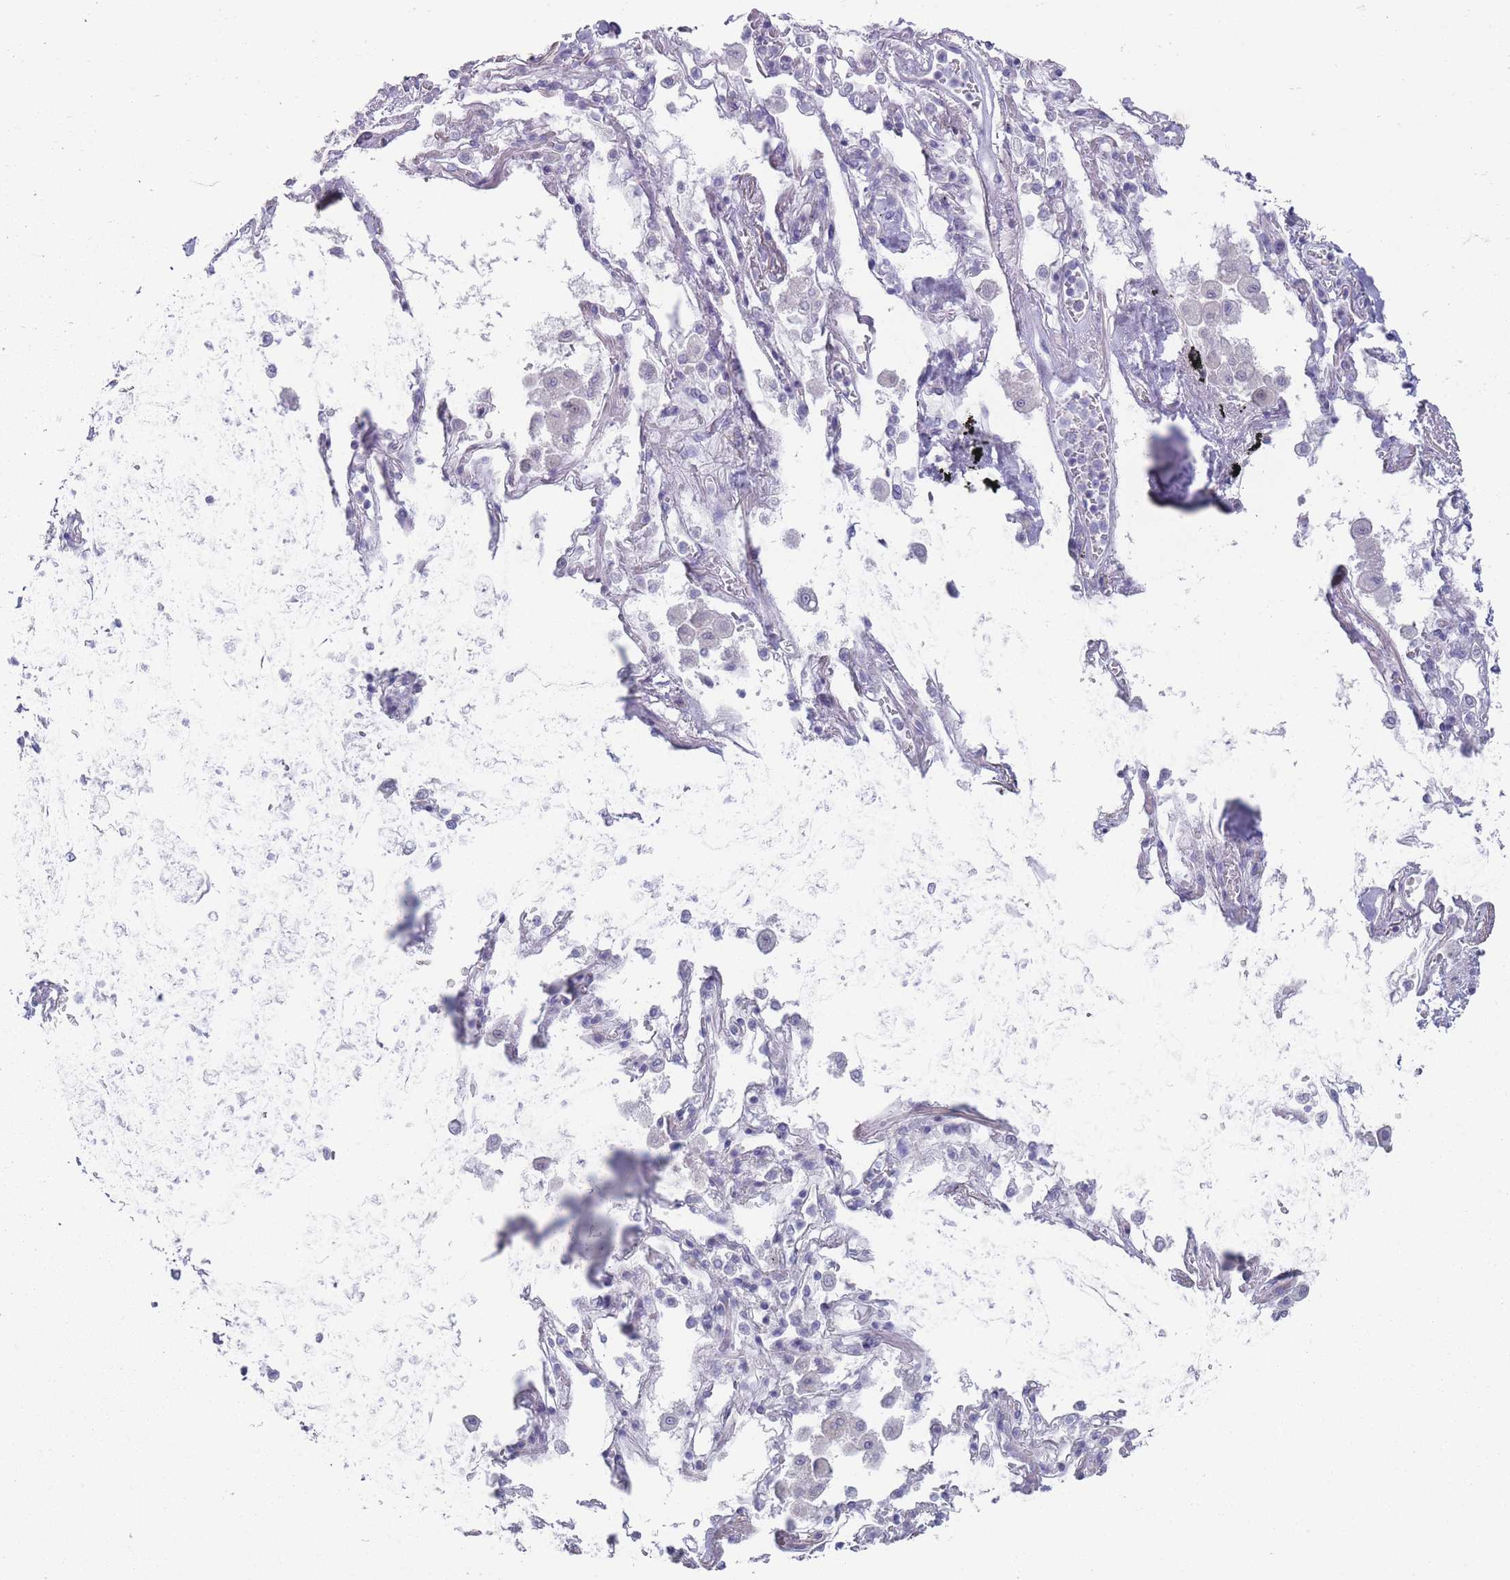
{"staining": {"intensity": "negative", "quantity": "none", "location": "none"}, "tissue": "adipose tissue", "cell_type": "Adipocytes", "image_type": "normal", "snomed": [{"axis": "morphology", "description": "Normal tissue, NOS"}, {"axis": "topography", "description": "Cartilage tissue"}], "caption": "Adipose tissue stained for a protein using immunohistochemistry (IHC) displays no expression adipocytes.", "gene": "PAIP2B", "patient": {"sex": "male", "age": 73}}